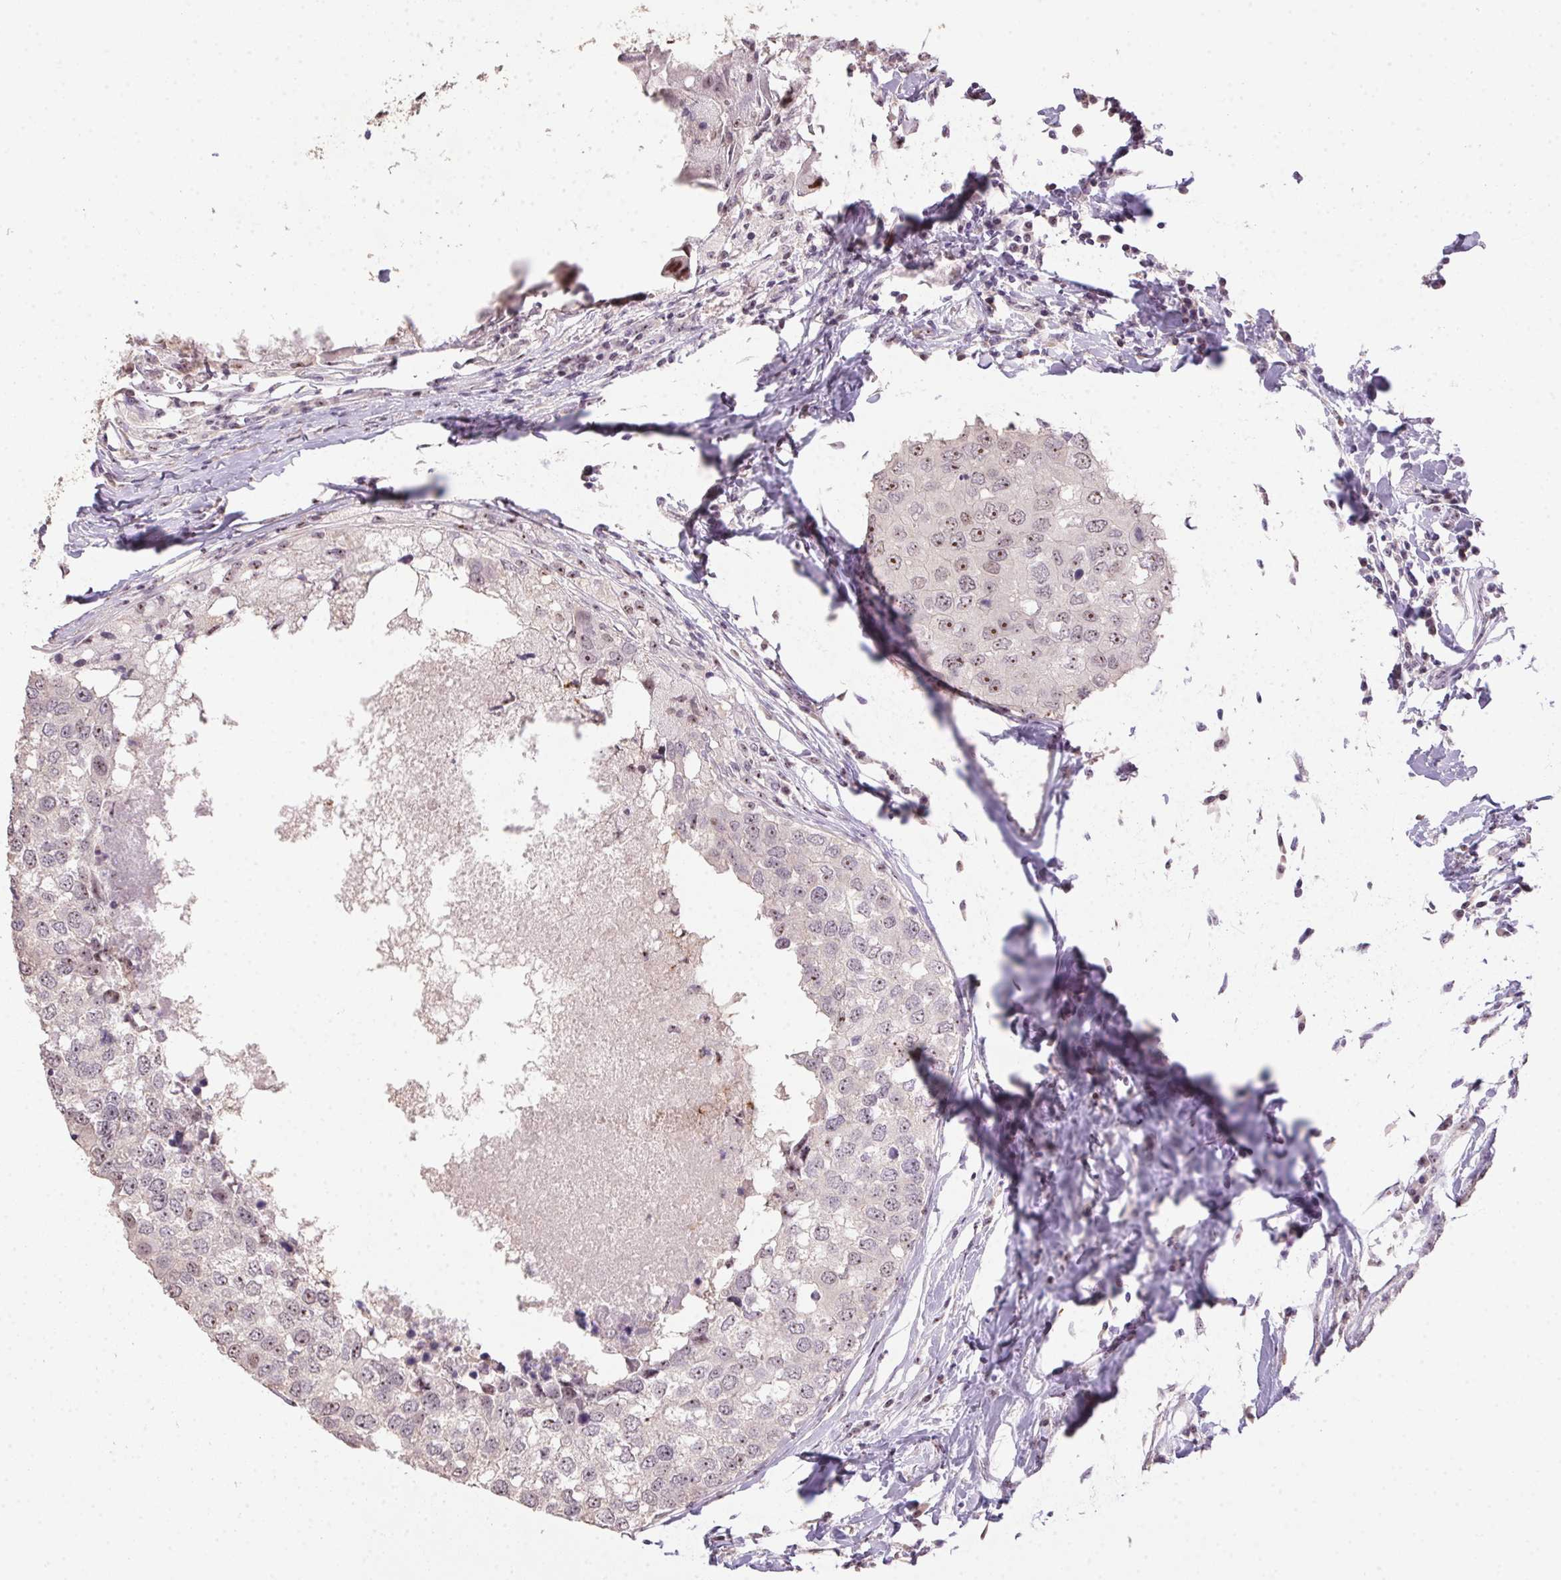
{"staining": {"intensity": "weak", "quantity": "25%-75%", "location": "nuclear"}, "tissue": "breast cancer", "cell_type": "Tumor cells", "image_type": "cancer", "snomed": [{"axis": "morphology", "description": "Duct carcinoma"}, {"axis": "topography", "description": "Breast"}], "caption": "Immunohistochemistry (IHC) (DAB (3,3'-diaminobenzidine)) staining of breast cancer displays weak nuclear protein staining in about 25%-75% of tumor cells.", "gene": "BATF2", "patient": {"sex": "female", "age": 27}}